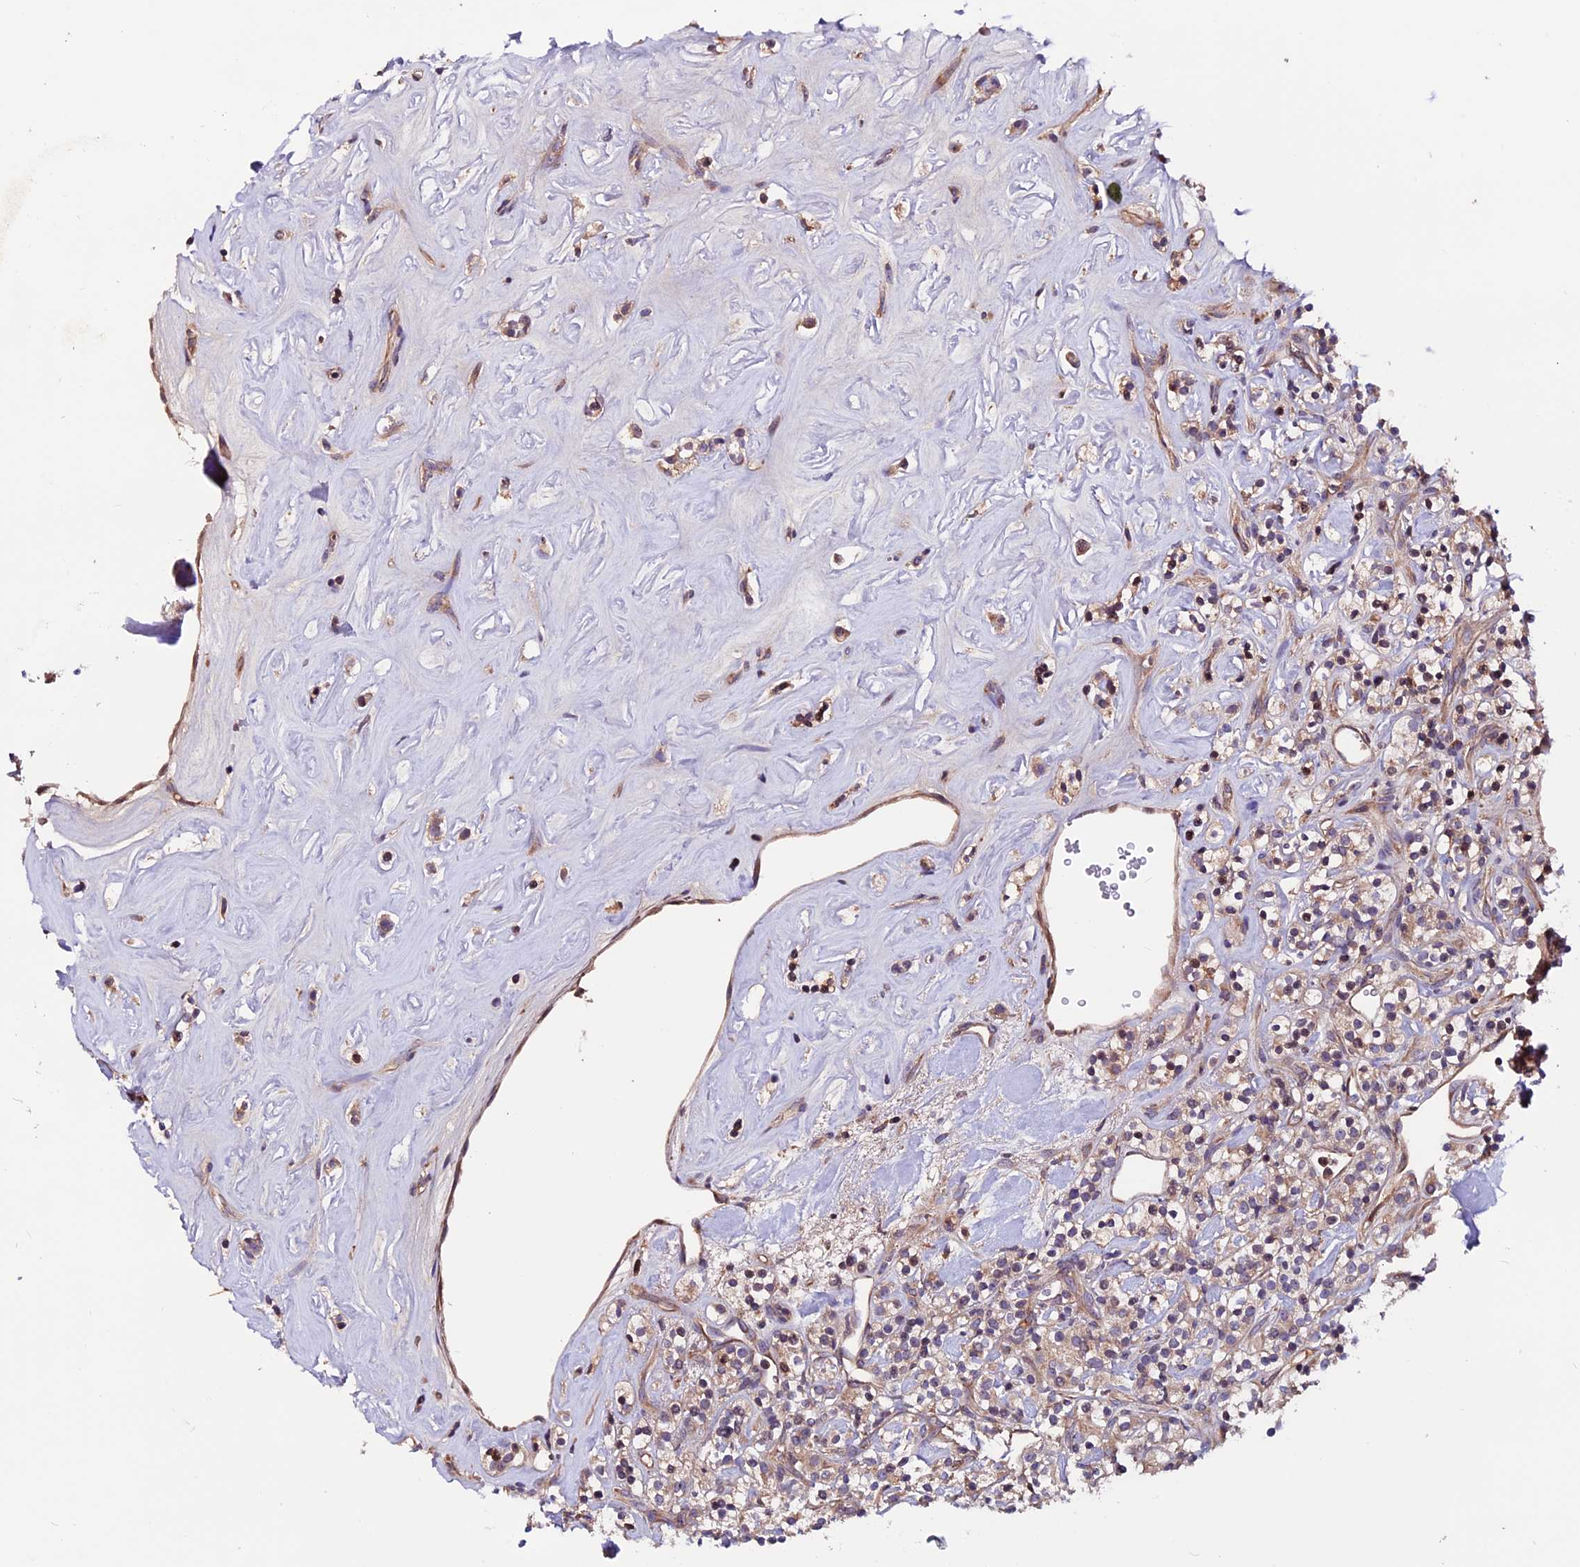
{"staining": {"intensity": "weak", "quantity": "25%-75%", "location": "cytoplasmic/membranous"}, "tissue": "renal cancer", "cell_type": "Tumor cells", "image_type": "cancer", "snomed": [{"axis": "morphology", "description": "Adenocarcinoma, NOS"}, {"axis": "topography", "description": "Kidney"}], "caption": "The micrograph reveals immunohistochemical staining of renal cancer (adenocarcinoma). There is weak cytoplasmic/membranous staining is seen in about 25%-75% of tumor cells.", "gene": "ZNF598", "patient": {"sex": "male", "age": 77}}